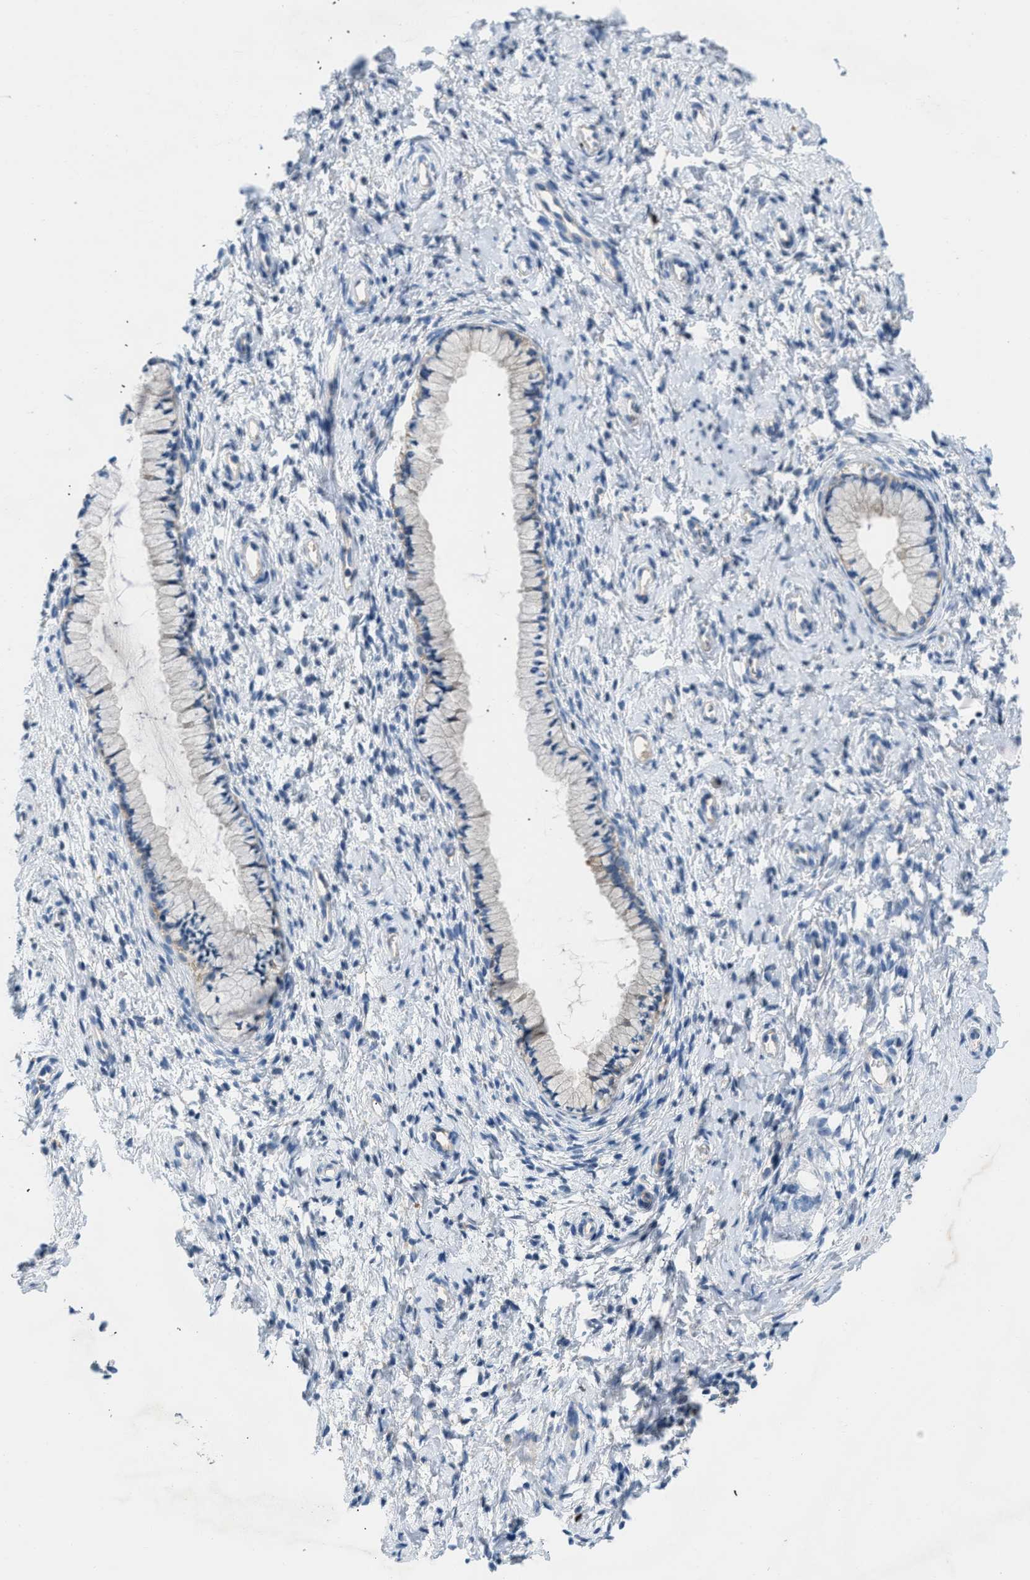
{"staining": {"intensity": "negative", "quantity": "none", "location": "none"}, "tissue": "cervix", "cell_type": "Glandular cells", "image_type": "normal", "snomed": [{"axis": "morphology", "description": "Normal tissue, NOS"}, {"axis": "topography", "description": "Cervix"}], "caption": "Immunohistochemistry image of unremarkable cervix: human cervix stained with DAB (3,3'-diaminobenzidine) shows no significant protein positivity in glandular cells.", "gene": "BNC2", "patient": {"sex": "female", "age": 72}}